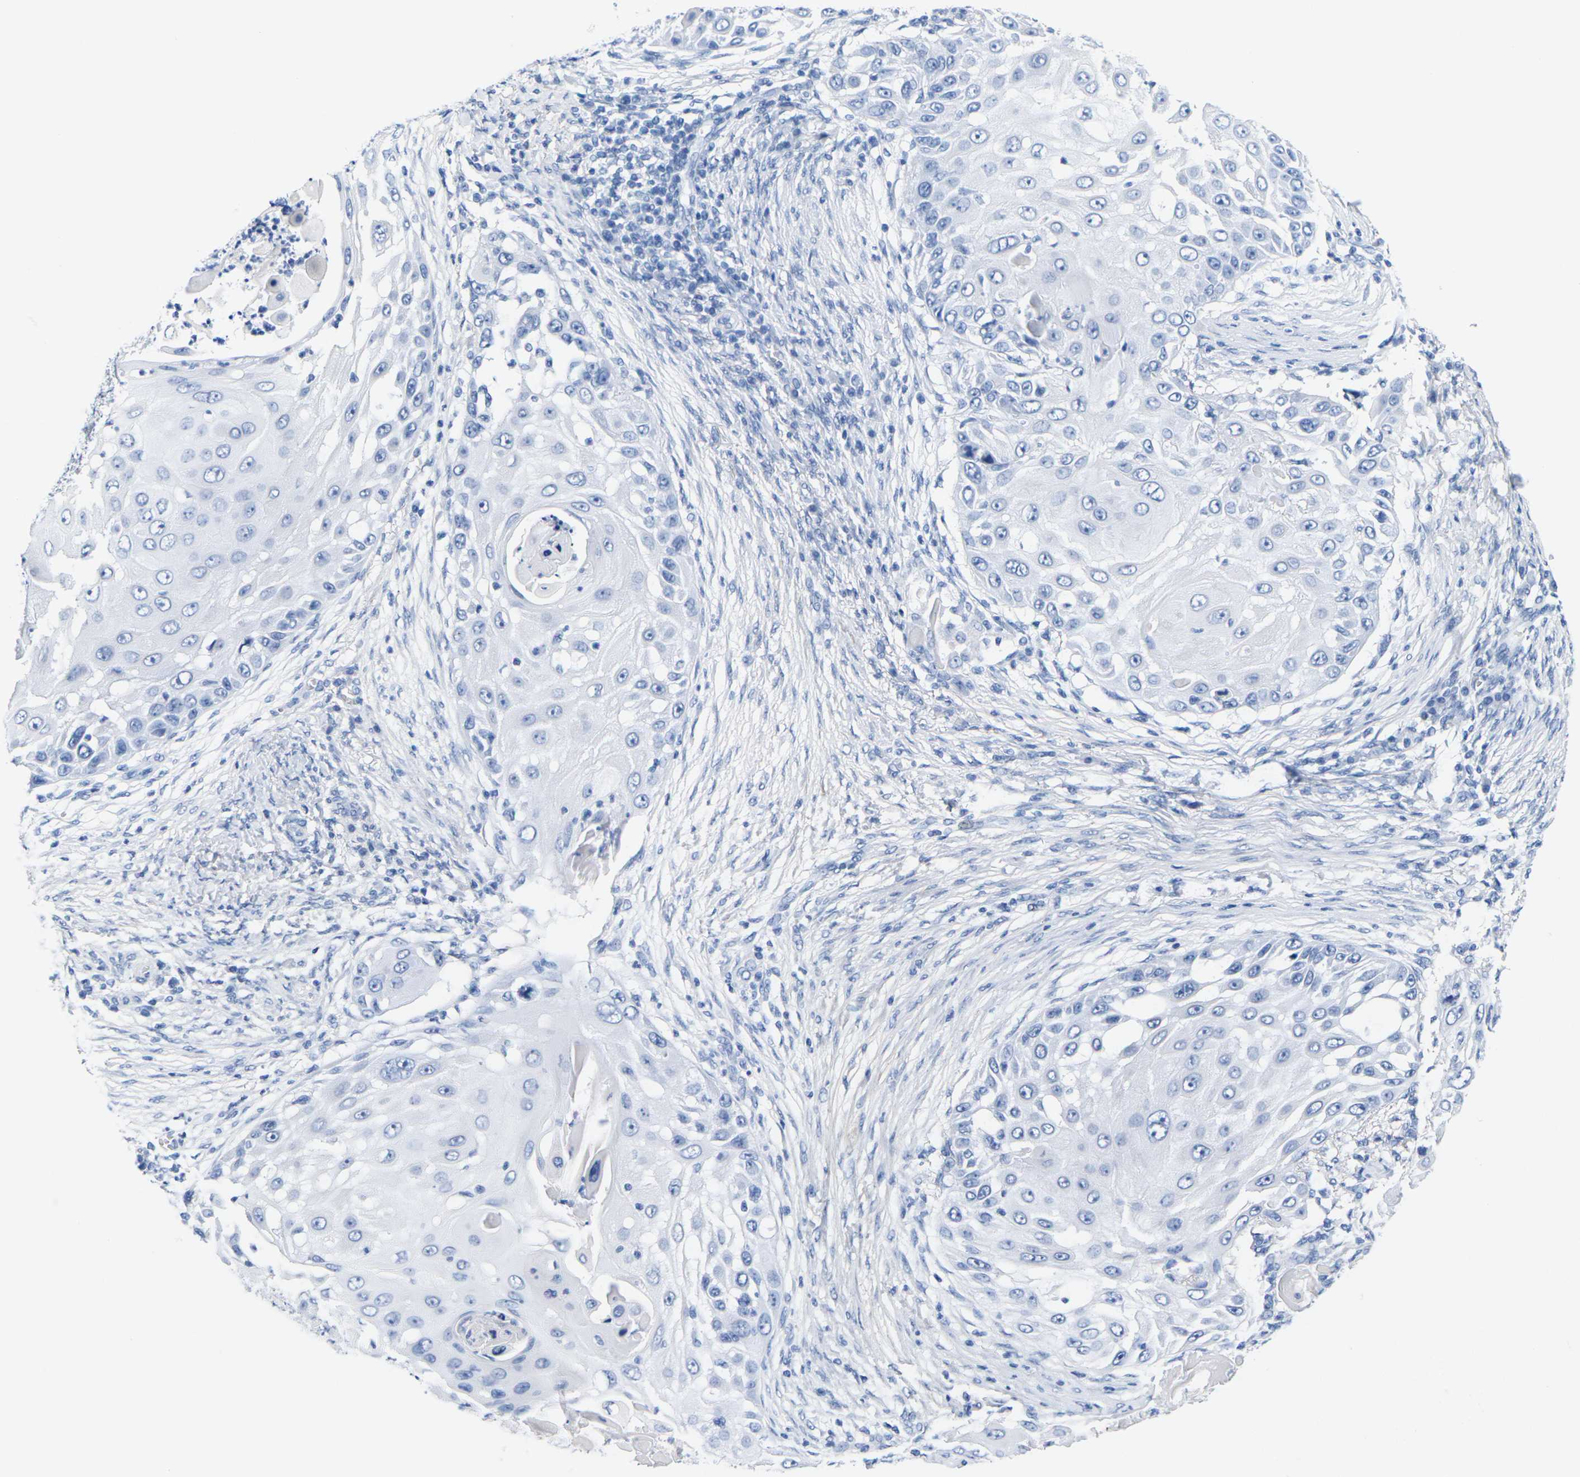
{"staining": {"intensity": "negative", "quantity": "none", "location": "none"}, "tissue": "skin cancer", "cell_type": "Tumor cells", "image_type": "cancer", "snomed": [{"axis": "morphology", "description": "Squamous cell carcinoma, NOS"}, {"axis": "topography", "description": "Skin"}], "caption": "There is no significant staining in tumor cells of skin cancer.", "gene": "CNN1", "patient": {"sex": "female", "age": 44}}